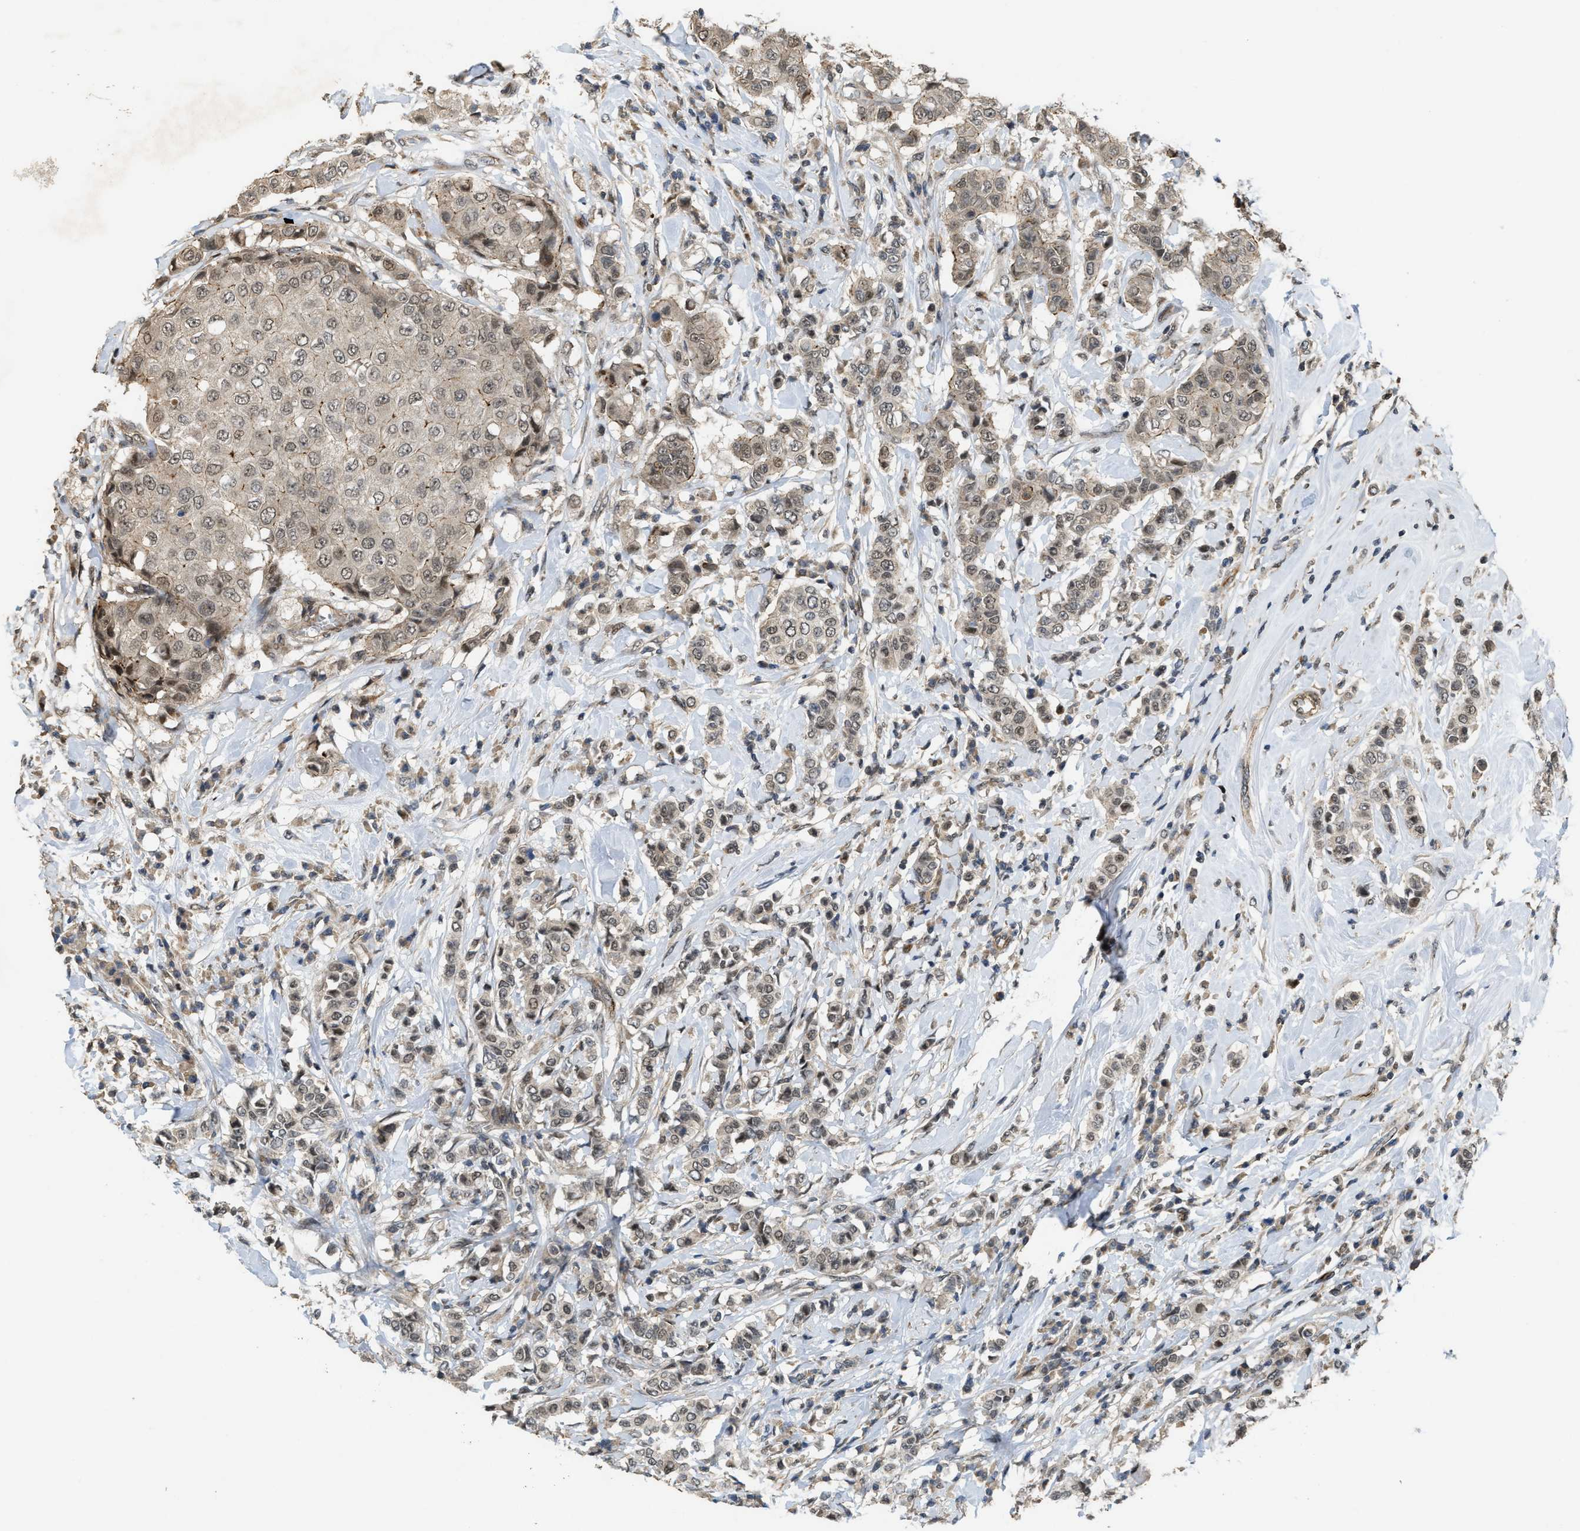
{"staining": {"intensity": "weak", "quantity": "<25%", "location": "cytoplasmic/membranous,nuclear"}, "tissue": "breast cancer", "cell_type": "Tumor cells", "image_type": "cancer", "snomed": [{"axis": "morphology", "description": "Duct carcinoma"}, {"axis": "topography", "description": "Breast"}], "caption": "A high-resolution photomicrograph shows immunohistochemistry (IHC) staining of breast cancer (intraductal carcinoma), which exhibits no significant expression in tumor cells.", "gene": "DPF2", "patient": {"sex": "female", "age": 27}}